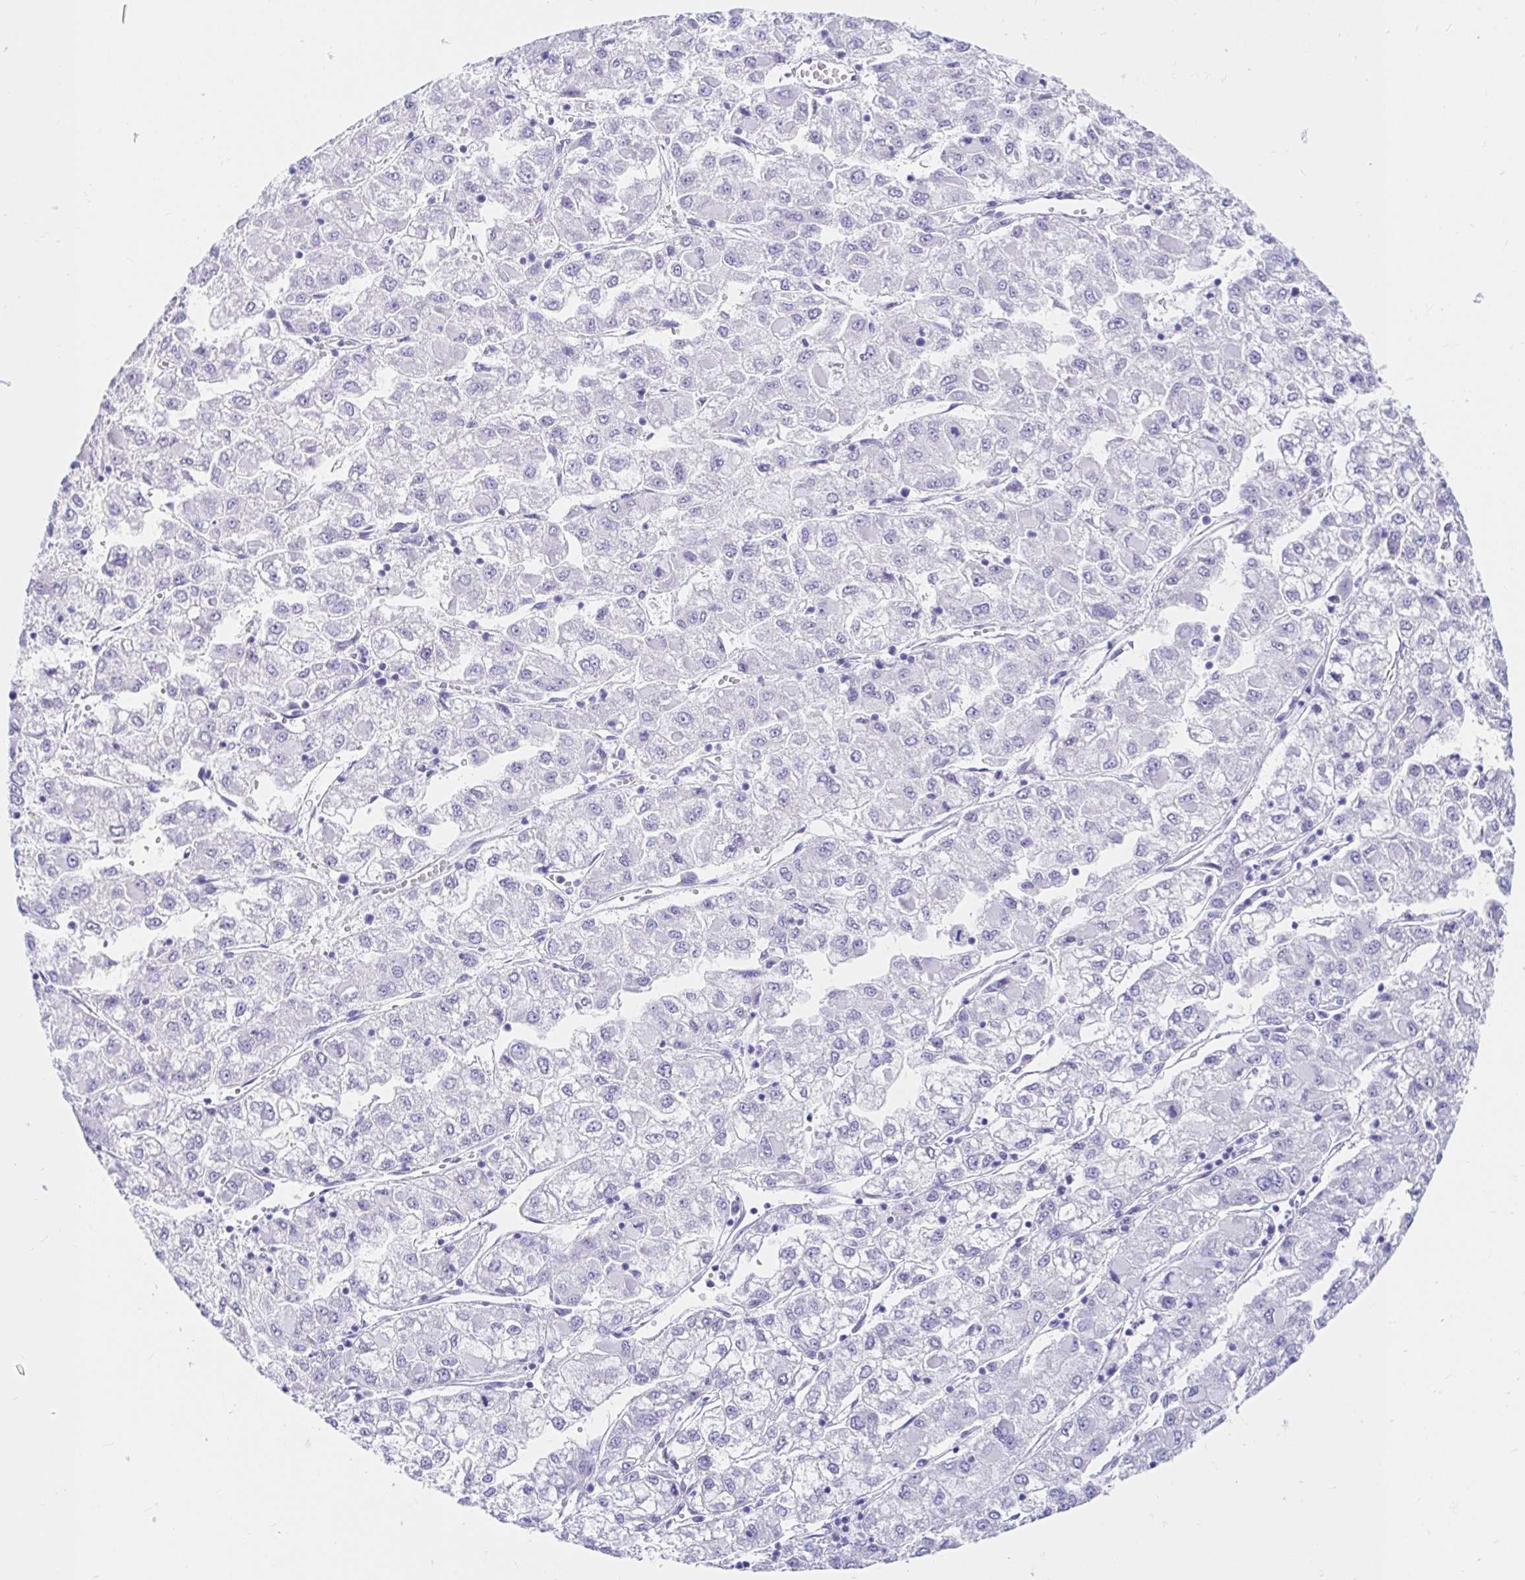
{"staining": {"intensity": "negative", "quantity": "none", "location": "none"}, "tissue": "liver cancer", "cell_type": "Tumor cells", "image_type": "cancer", "snomed": [{"axis": "morphology", "description": "Carcinoma, Hepatocellular, NOS"}, {"axis": "topography", "description": "Liver"}], "caption": "Tumor cells show no significant expression in liver hepatocellular carcinoma.", "gene": "OR6T1", "patient": {"sex": "male", "age": 40}}